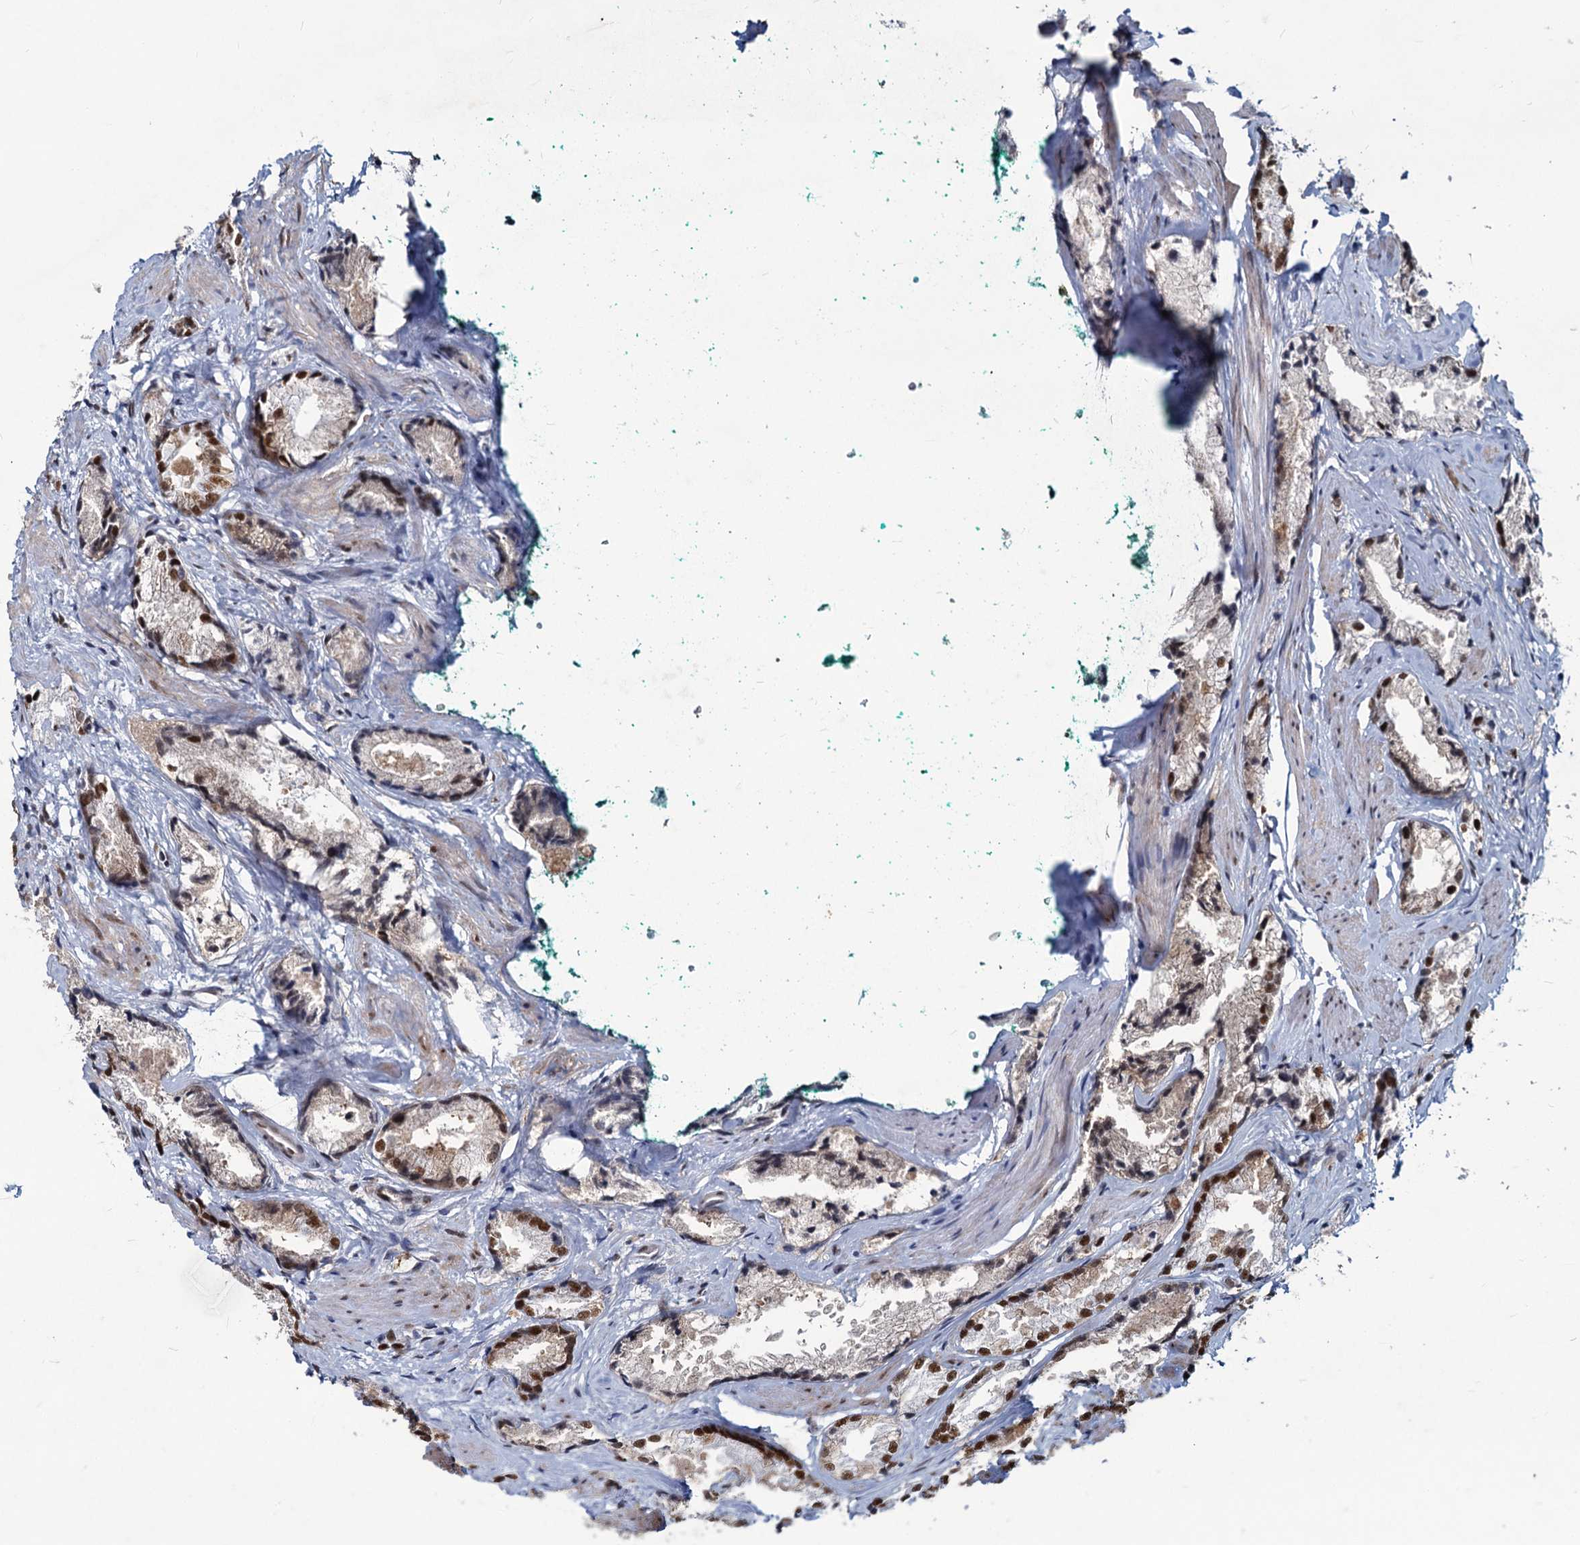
{"staining": {"intensity": "moderate", "quantity": "25%-75%", "location": "nuclear"}, "tissue": "prostate cancer", "cell_type": "Tumor cells", "image_type": "cancer", "snomed": [{"axis": "morphology", "description": "Adenocarcinoma, High grade"}, {"axis": "topography", "description": "Prostate"}], "caption": "This histopathology image exhibits immunohistochemistry (IHC) staining of human high-grade adenocarcinoma (prostate), with medium moderate nuclear expression in approximately 25%-75% of tumor cells.", "gene": "METTL14", "patient": {"sex": "male", "age": 66}}